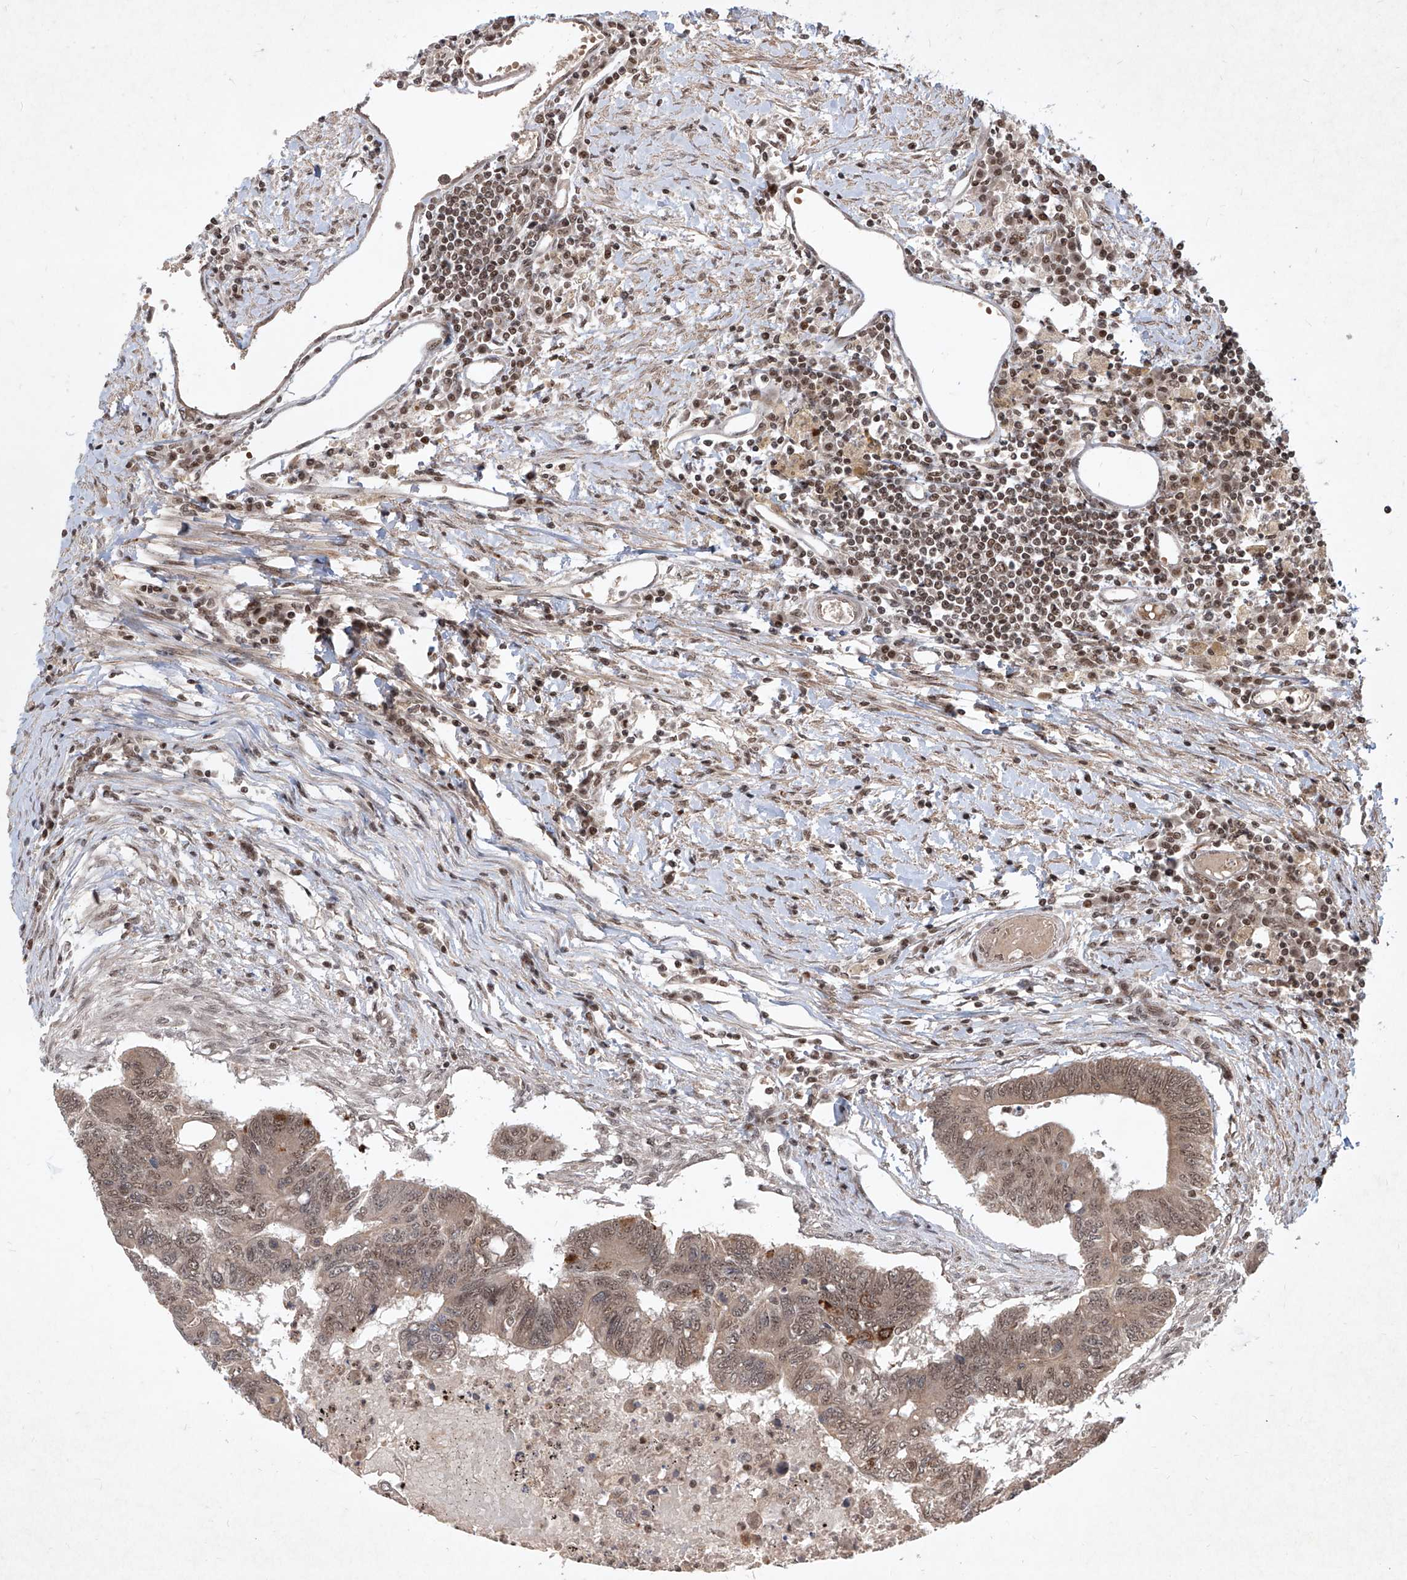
{"staining": {"intensity": "weak", "quantity": ">75%", "location": "cytoplasmic/membranous,nuclear"}, "tissue": "colorectal cancer", "cell_type": "Tumor cells", "image_type": "cancer", "snomed": [{"axis": "morphology", "description": "Adenoma, NOS"}, {"axis": "morphology", "description": "Adenocarcinoma, NOS"}, {"axis": "topography", "description": "Colon"}], "caption": "Adenocarcinoma (colorectal) stained with a protein marker reveals weak staining in tumor cells.", "gene": "IRF2", "patient": {"sex": "male", "age": 79}}